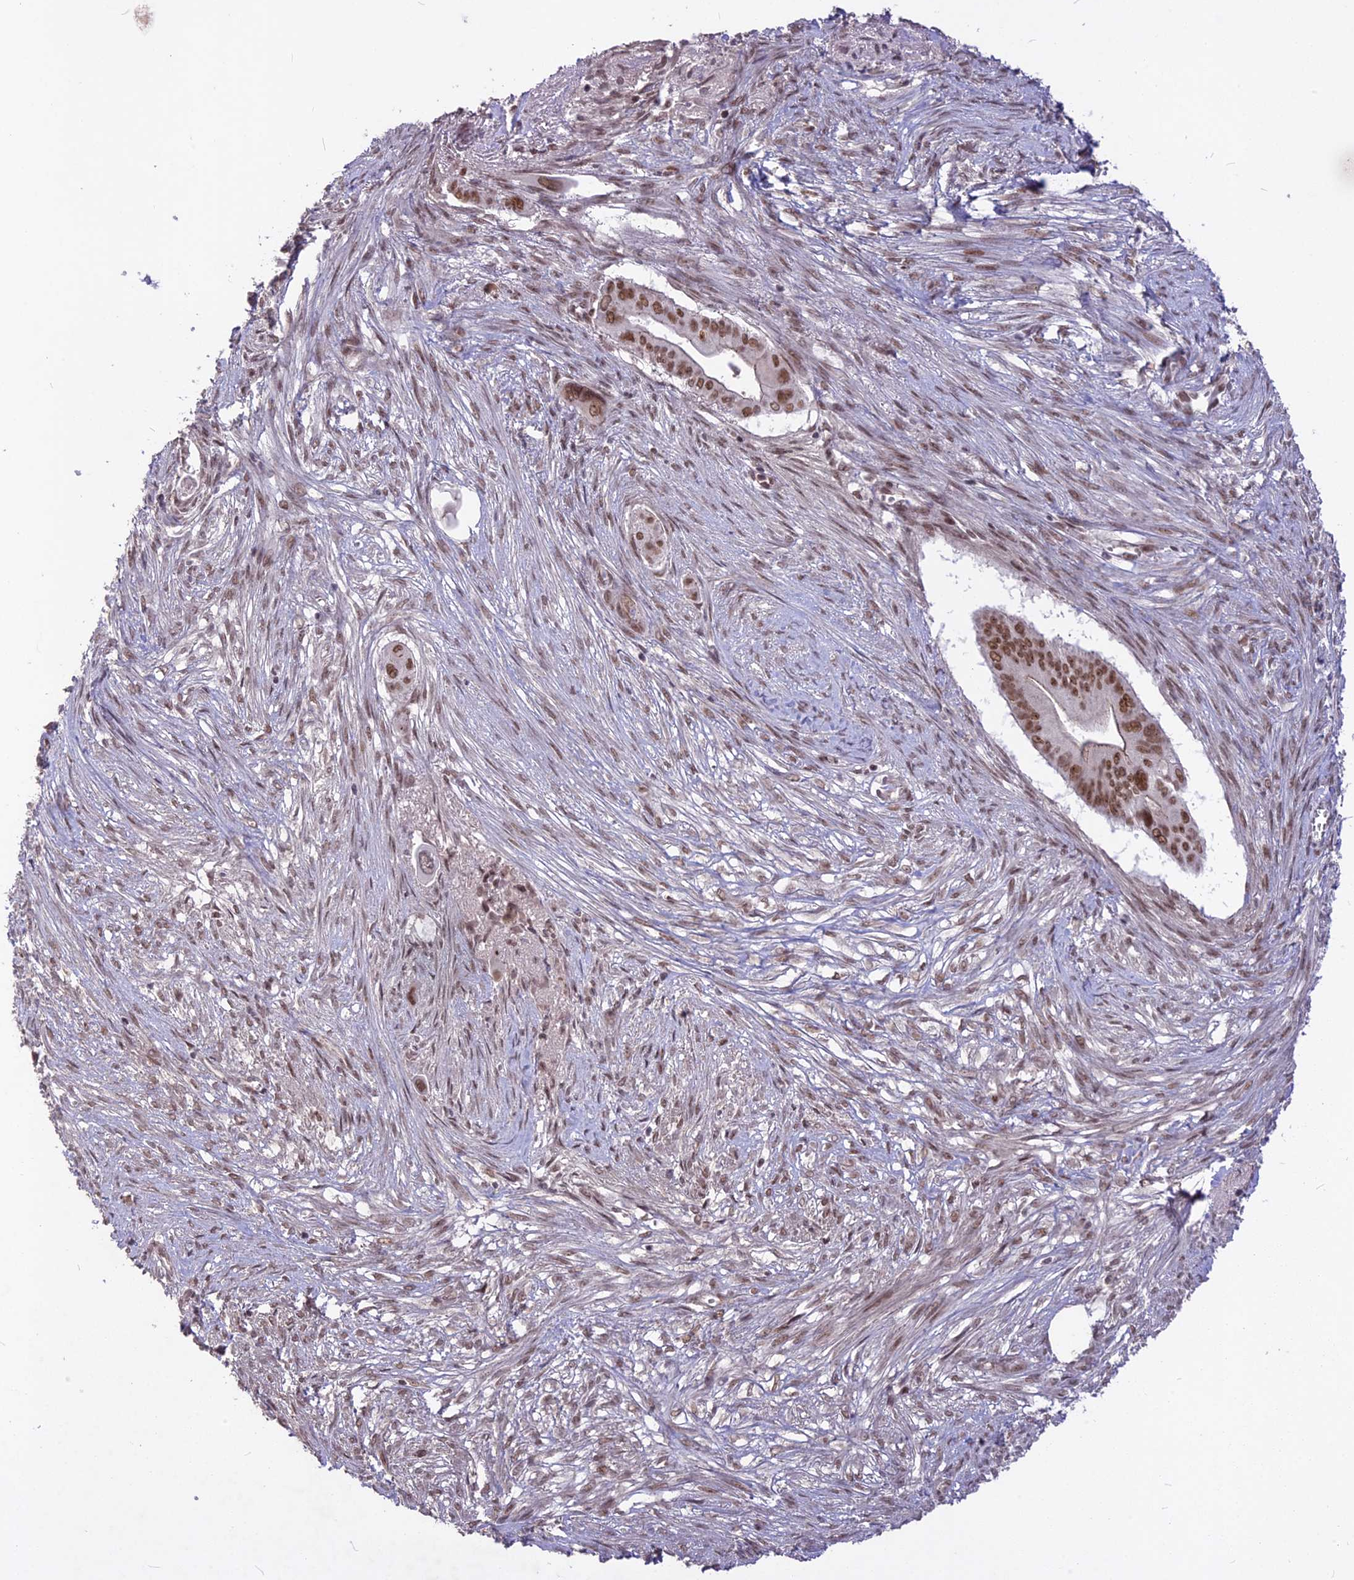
{"staining": {"intensity": "strong", "quantity": ">75%", "location": "nuclear"}, "tissue": "pancreatic cancer", "cell_type": "Tumor cells", "image_type": "cancer", "snomed": [{"axis": "morphology", "description": "Adenocarcinoma, NOS"}, {"axis": "topography", "description": "Pancreas"}], "caption": "Pancreatic adenocarcinoma stained for a protein displays strong nuclear positivity in tumor cells. Nuclei are stained in blue.", "gene": "DIS3", "patient": {"sex": "male", "age": 68}}